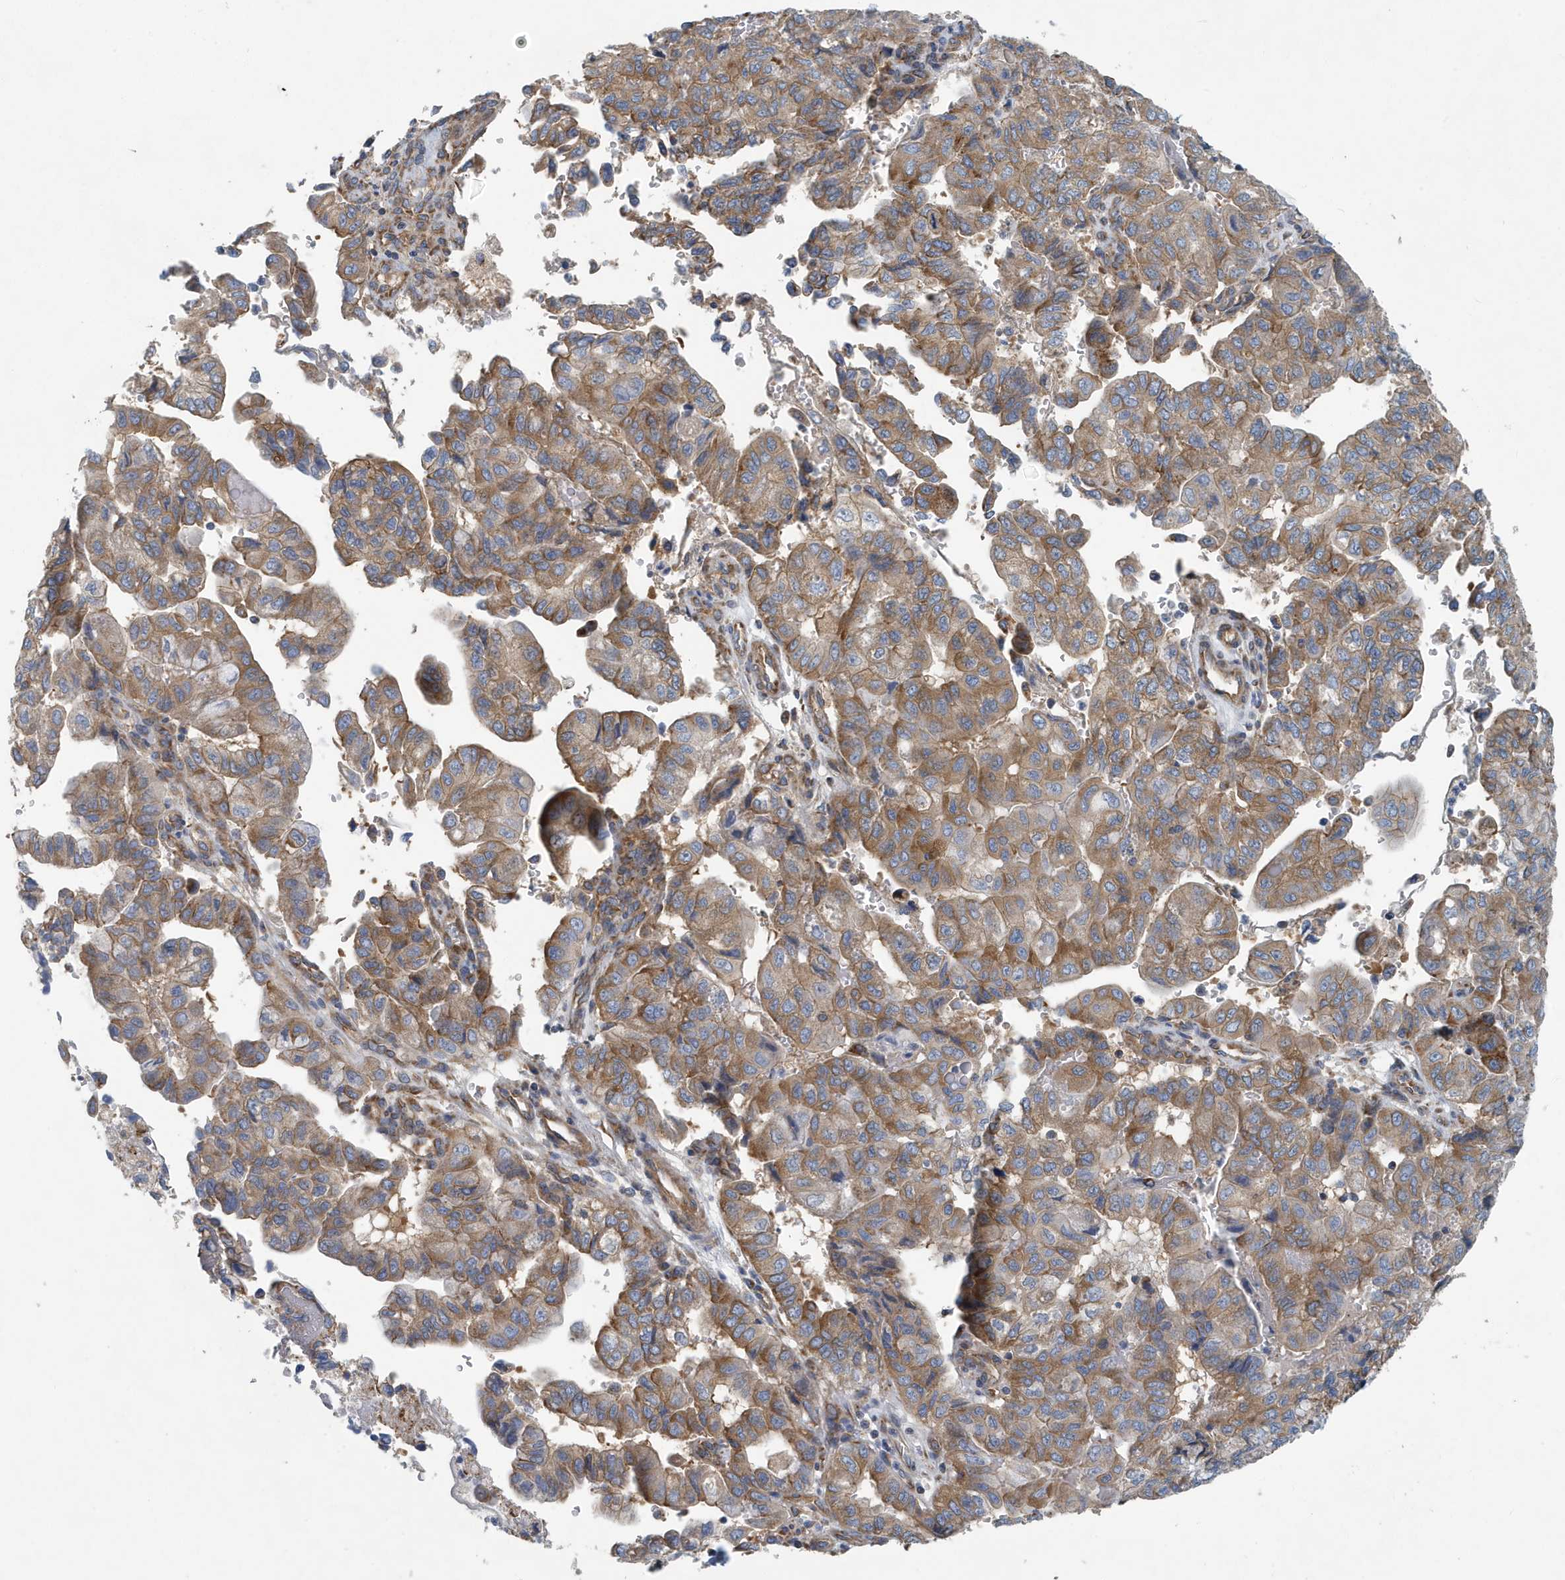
{"staining": {"intensity": "moderate", "quantity": ">75%", "location": "cytoplasmic/membranous"}, "tissue": "pancreatic cancer", "cell_type": "Tumor cells", "image_type": "cancer", "snomed": [{"axis": "morphology", "description": "Adenocarcinoma, NOS"}, {"axis": "topography", "description": "Pancreas"}], "caption": "Immunohistochemistry (IHC) photomicrograph of neoplastic tissue: human adenocarcinoma (pancreatic) stained using IHC exhibits medium levels of moderate protein expression localized specifically in the cytoplasmic/membranous of tumor cells, appearing as a cytoplasmic/membranous brown color.", "gene": "PPM1M", "patient": {"sex": "male", "age": 51}}